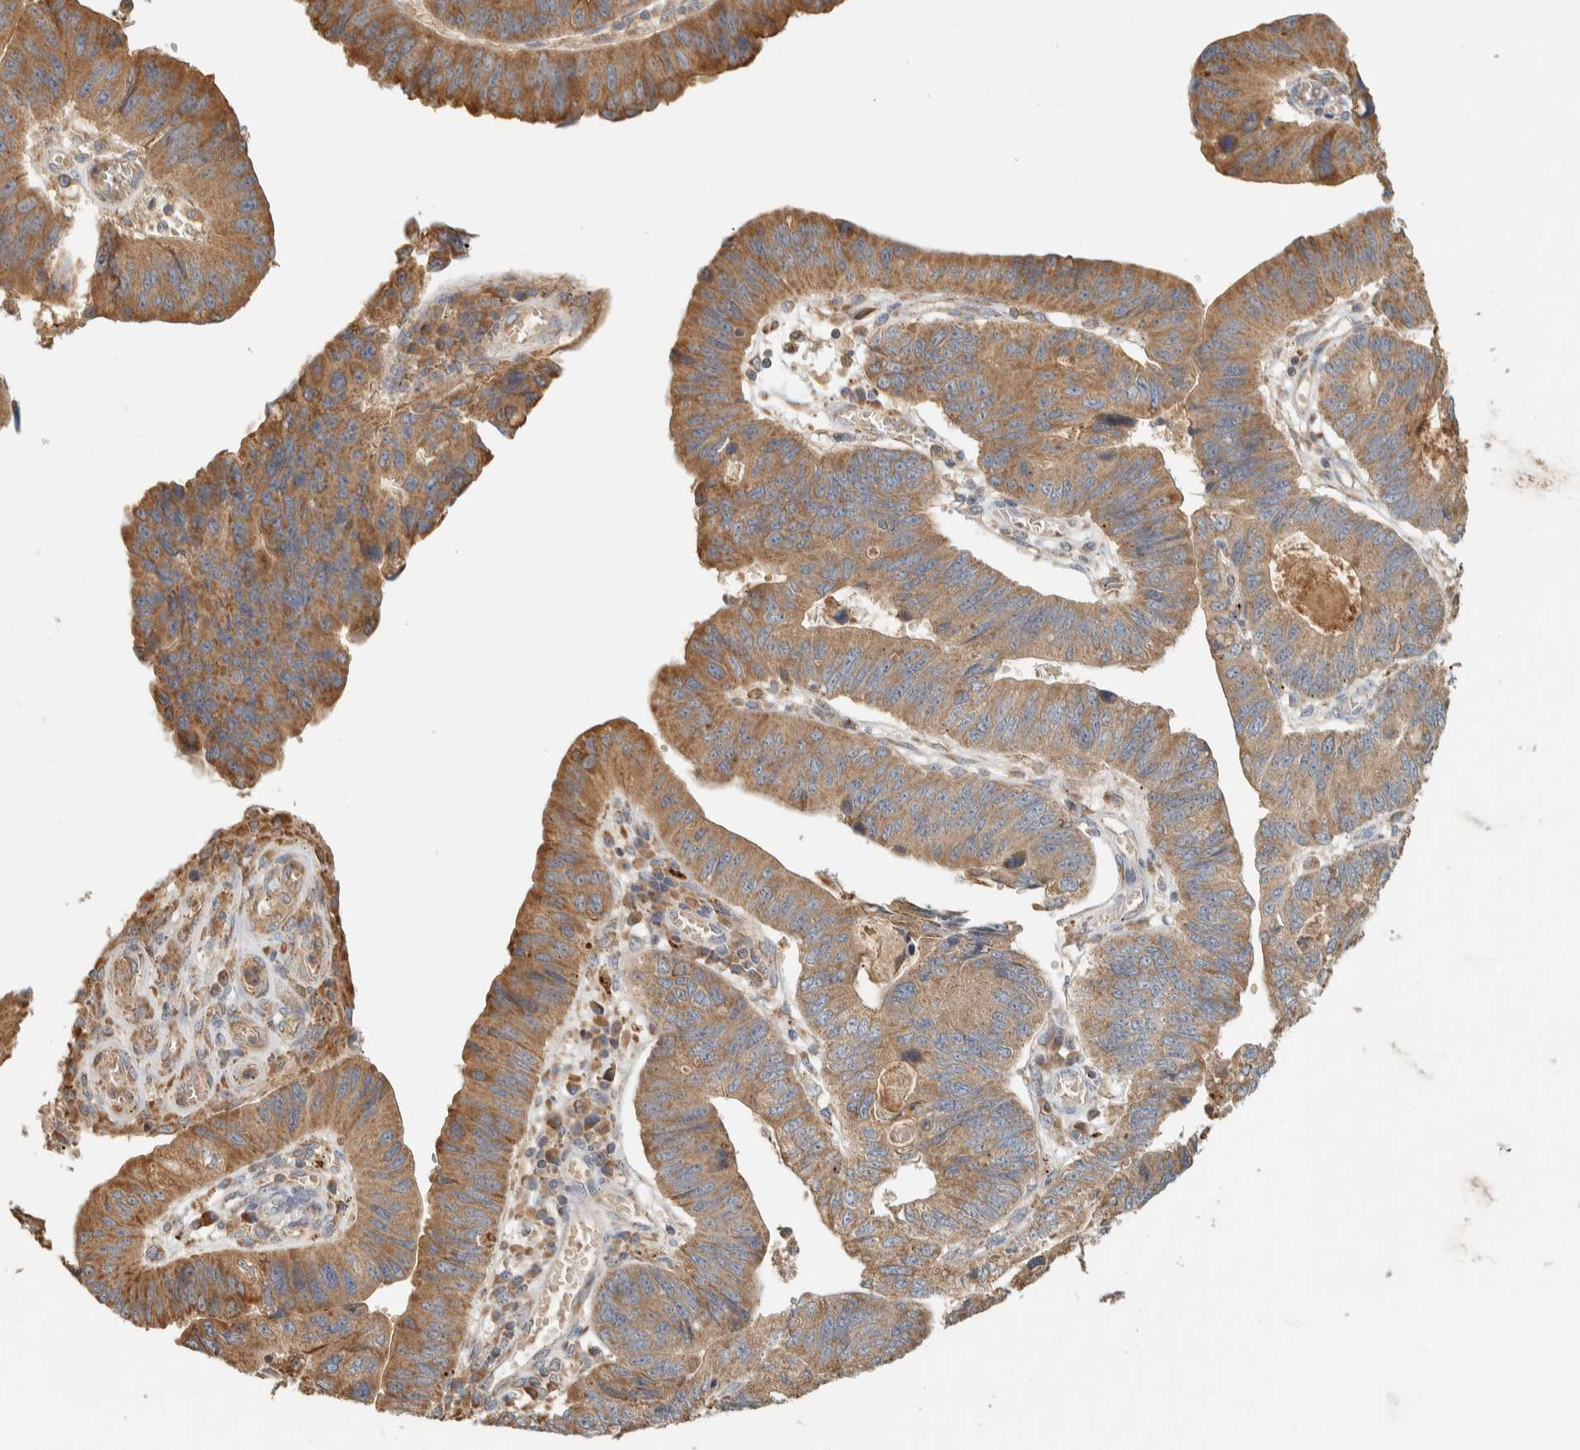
{"staining": {"intensity": "moderate", "quantity": ">75%", "location": "cytoplasmic/membranous"}, "tissue": "stomach cancer", "cell_type": "Tumor cells", "image_type": "cancer", "snomed": [{"axis": "morphology", "description": "Adenocarcinoma, NOS"}, {"axis": "topography", "description": "Stomach"}], "caption": "About >75% of tumor cells in human stomach cancer exhibit moderate cytoplasmic/membranous protein expression as visualized by brown immunohistochemical staining.", "gene": "RAB11FIP1", "patient": {"sex": "male", "age": 59}}